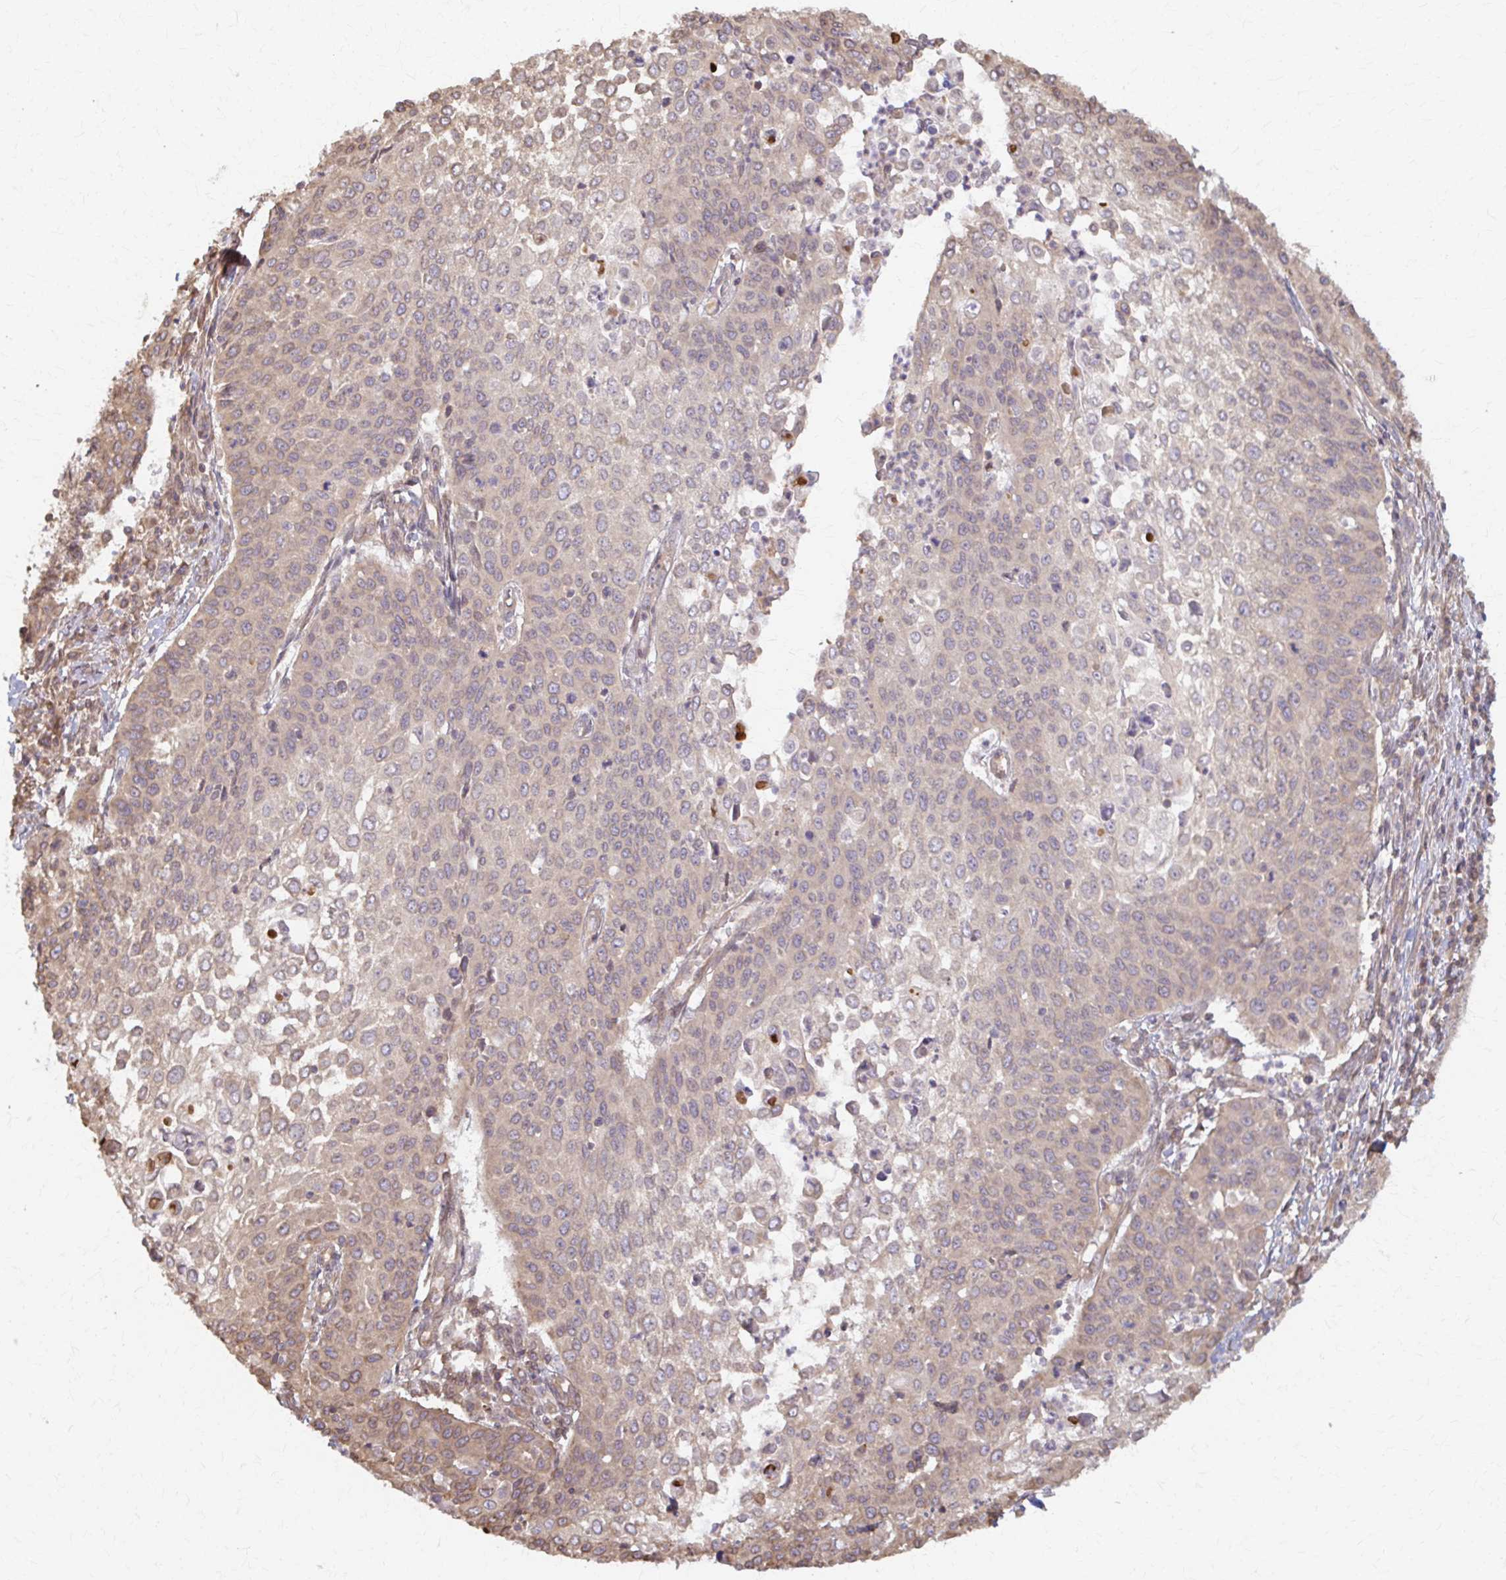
{"staining": {"intensity": "weak", "quantity": "25%-75%", "location": "cytoplasmic/membranous"}, "tissue": "cervical cancer", "cell_type": "Tumor cells", "image_type": "cancer", "snomed": [{"axis": "morphology", "description": "Squamous cell carcinoma, NOS"}, {"axis": "topography", "description": "Cervix"}], "caption": "Cervical cancer (squamous cell carcinoma) tissue demonstrates weak cytoplasmic/membranous staining in about 25%-75% of tumor cells The protein of interest is stained brown, and the nuclei are stained in blue (DAB IHC with brightfield microscopy, high magnification).", "gene": "ARHGAP35", "patient": {"sex": "female", "age": 65}}